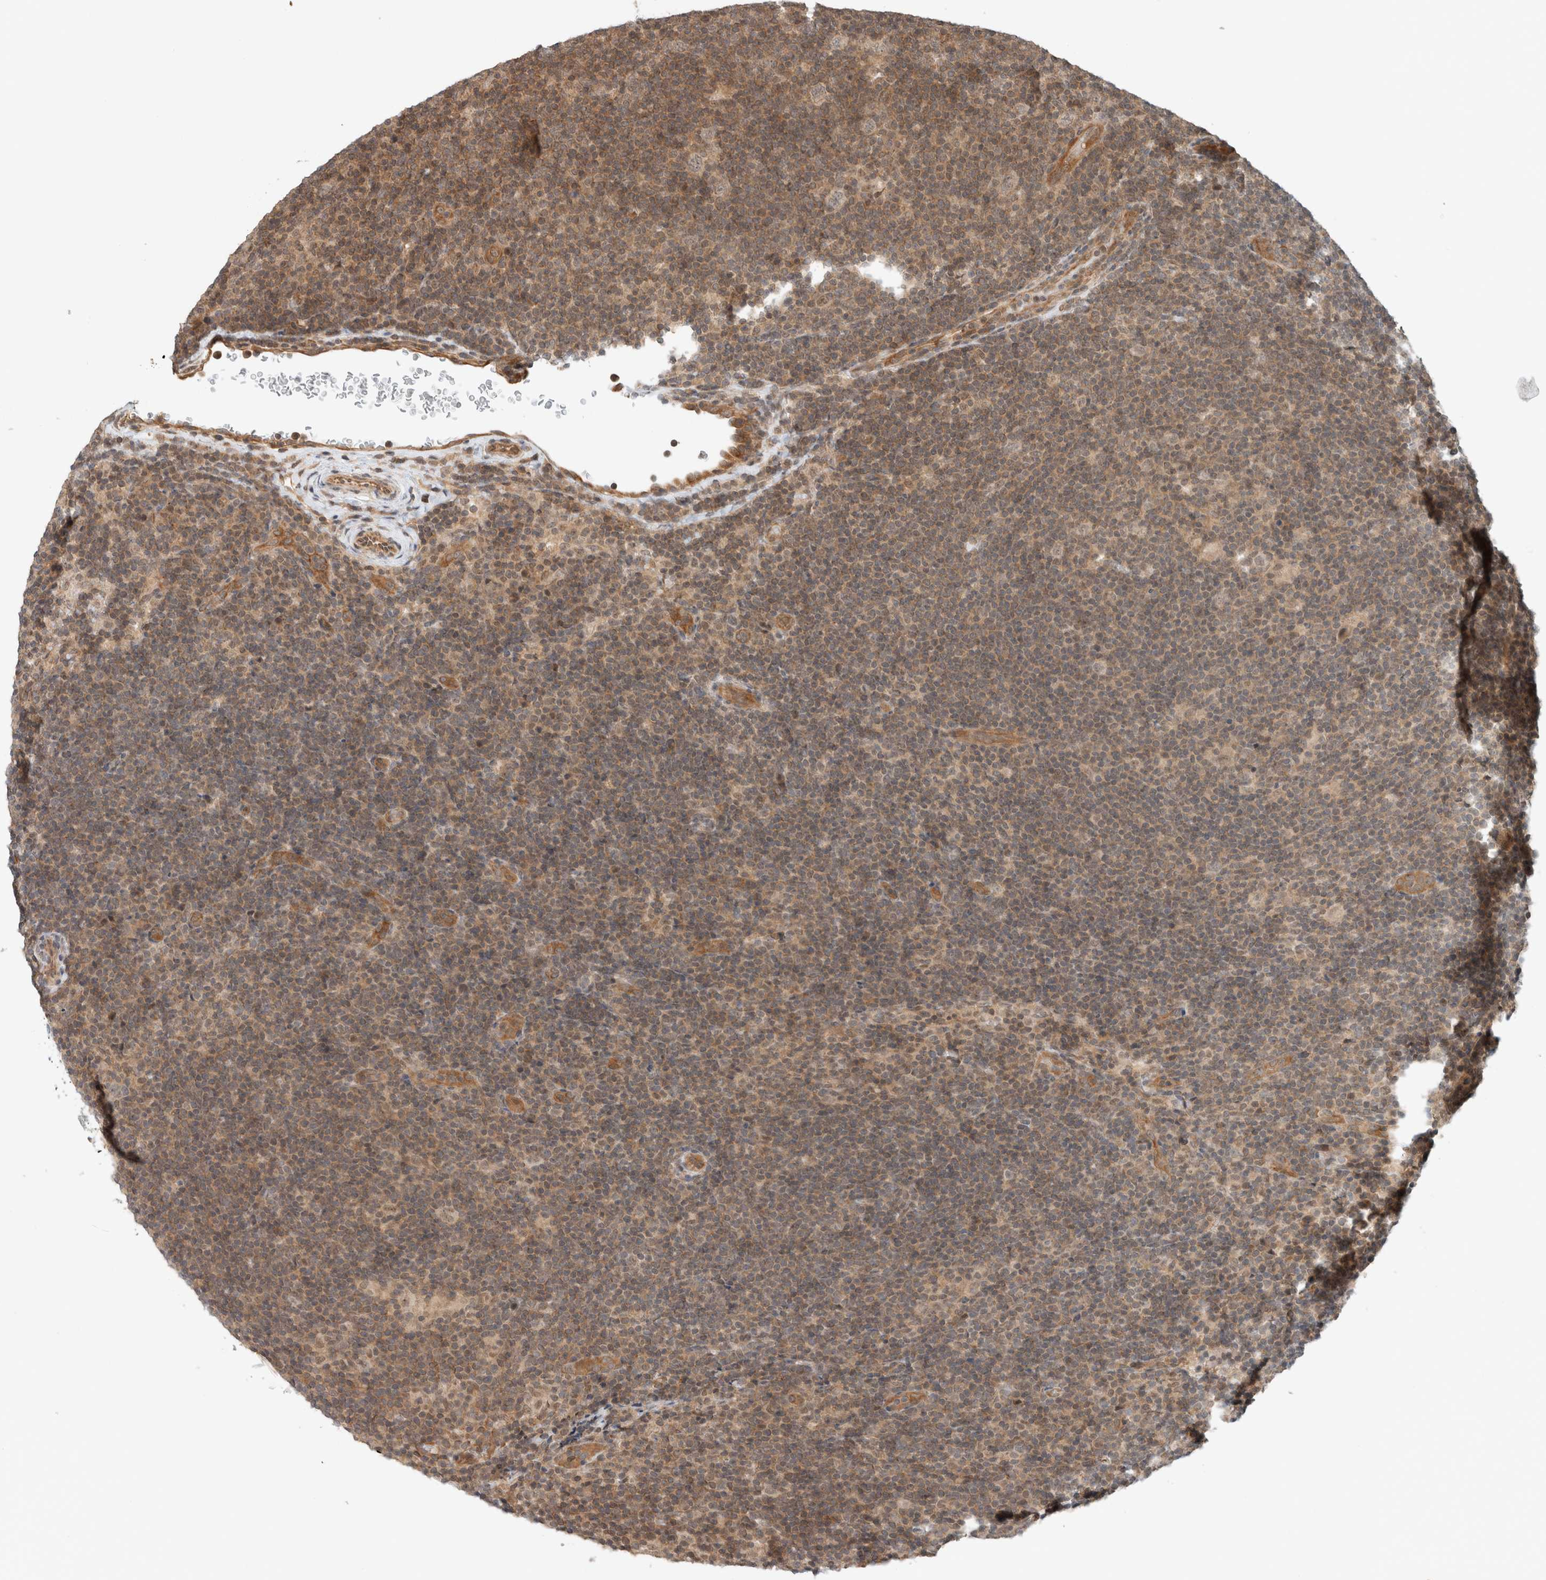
{"staining": {"intensity": "weak", "quantity": "25%-75%", "location": "nuclear"}, "tissue": "lymphoma", "cell_type": "Tumor cells", "image_type": "cancer", "snomed": [{"axis": "morphology", "description": "Hodgkin's disease, NOS"}, {"axis": "topography", "description": "Lymph node"}], "caption": "Hodgkin's disease tissue exhibits weak nuclear staining in about 25%-75% of tumor cells", "gene": "CAAP1", "patient": {"sex": "female", "age": 57}}